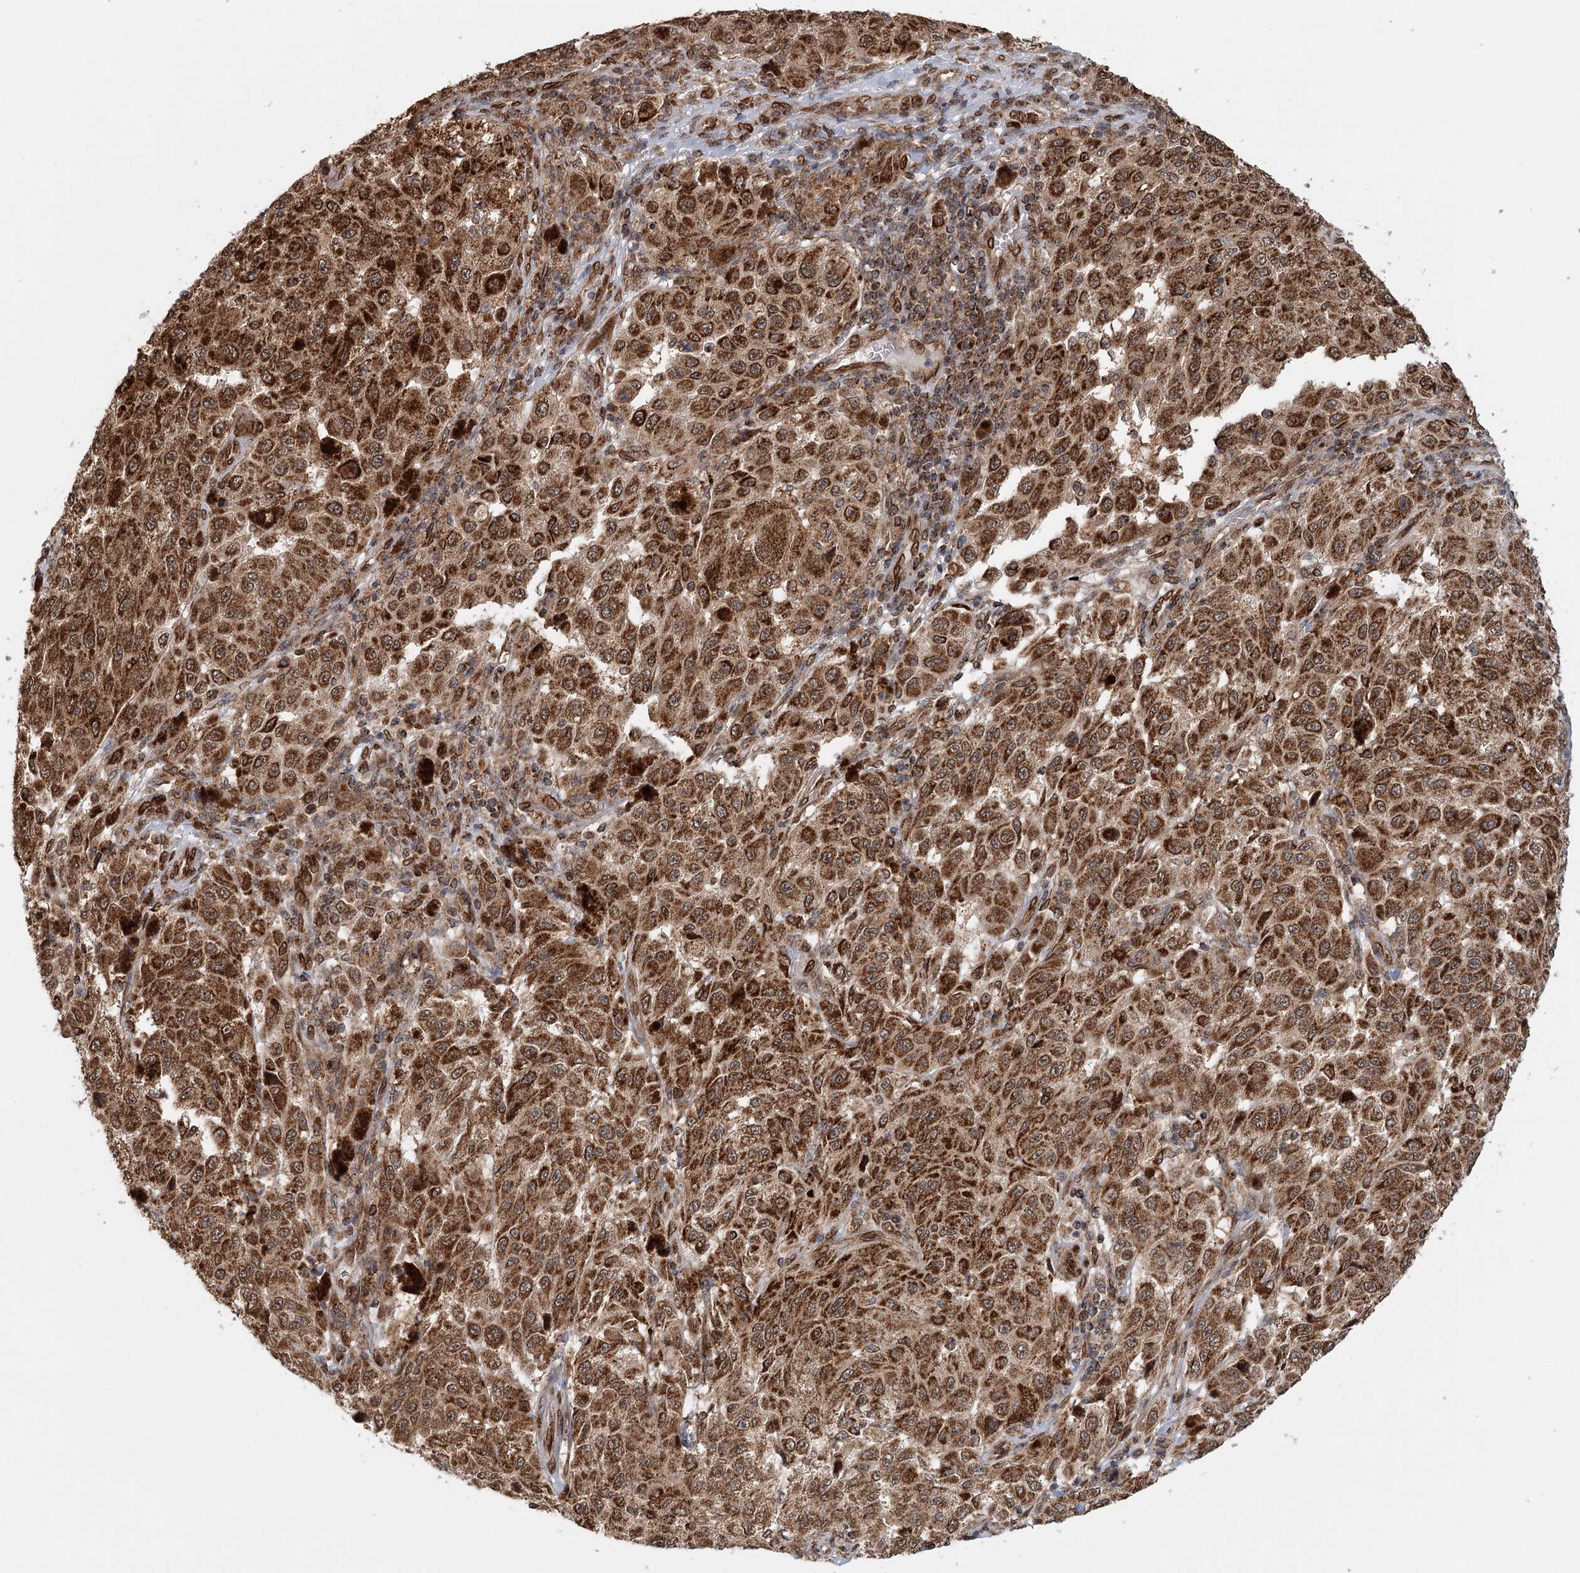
{"staining": {"intensity": "strong", "quantity": ">75%", "location": "cytoplasmic/membranous"}, "tissue": "melanoma", "cell_type": "Tumor cells", "image_type": "cancer", "snomed": [{"axis": "morphology", "description": "Malignant melanoma, NOS"}, {"axis": "topography", "description": "Skin"}], "caption": "This image reveals IHC staining of human malignant melanoma, with high strong cytoplasmic/membranous staining in about >75% of tumor cells.", "gene": "BCKDHA", "patient": {"sex": "female", "age": 64}}